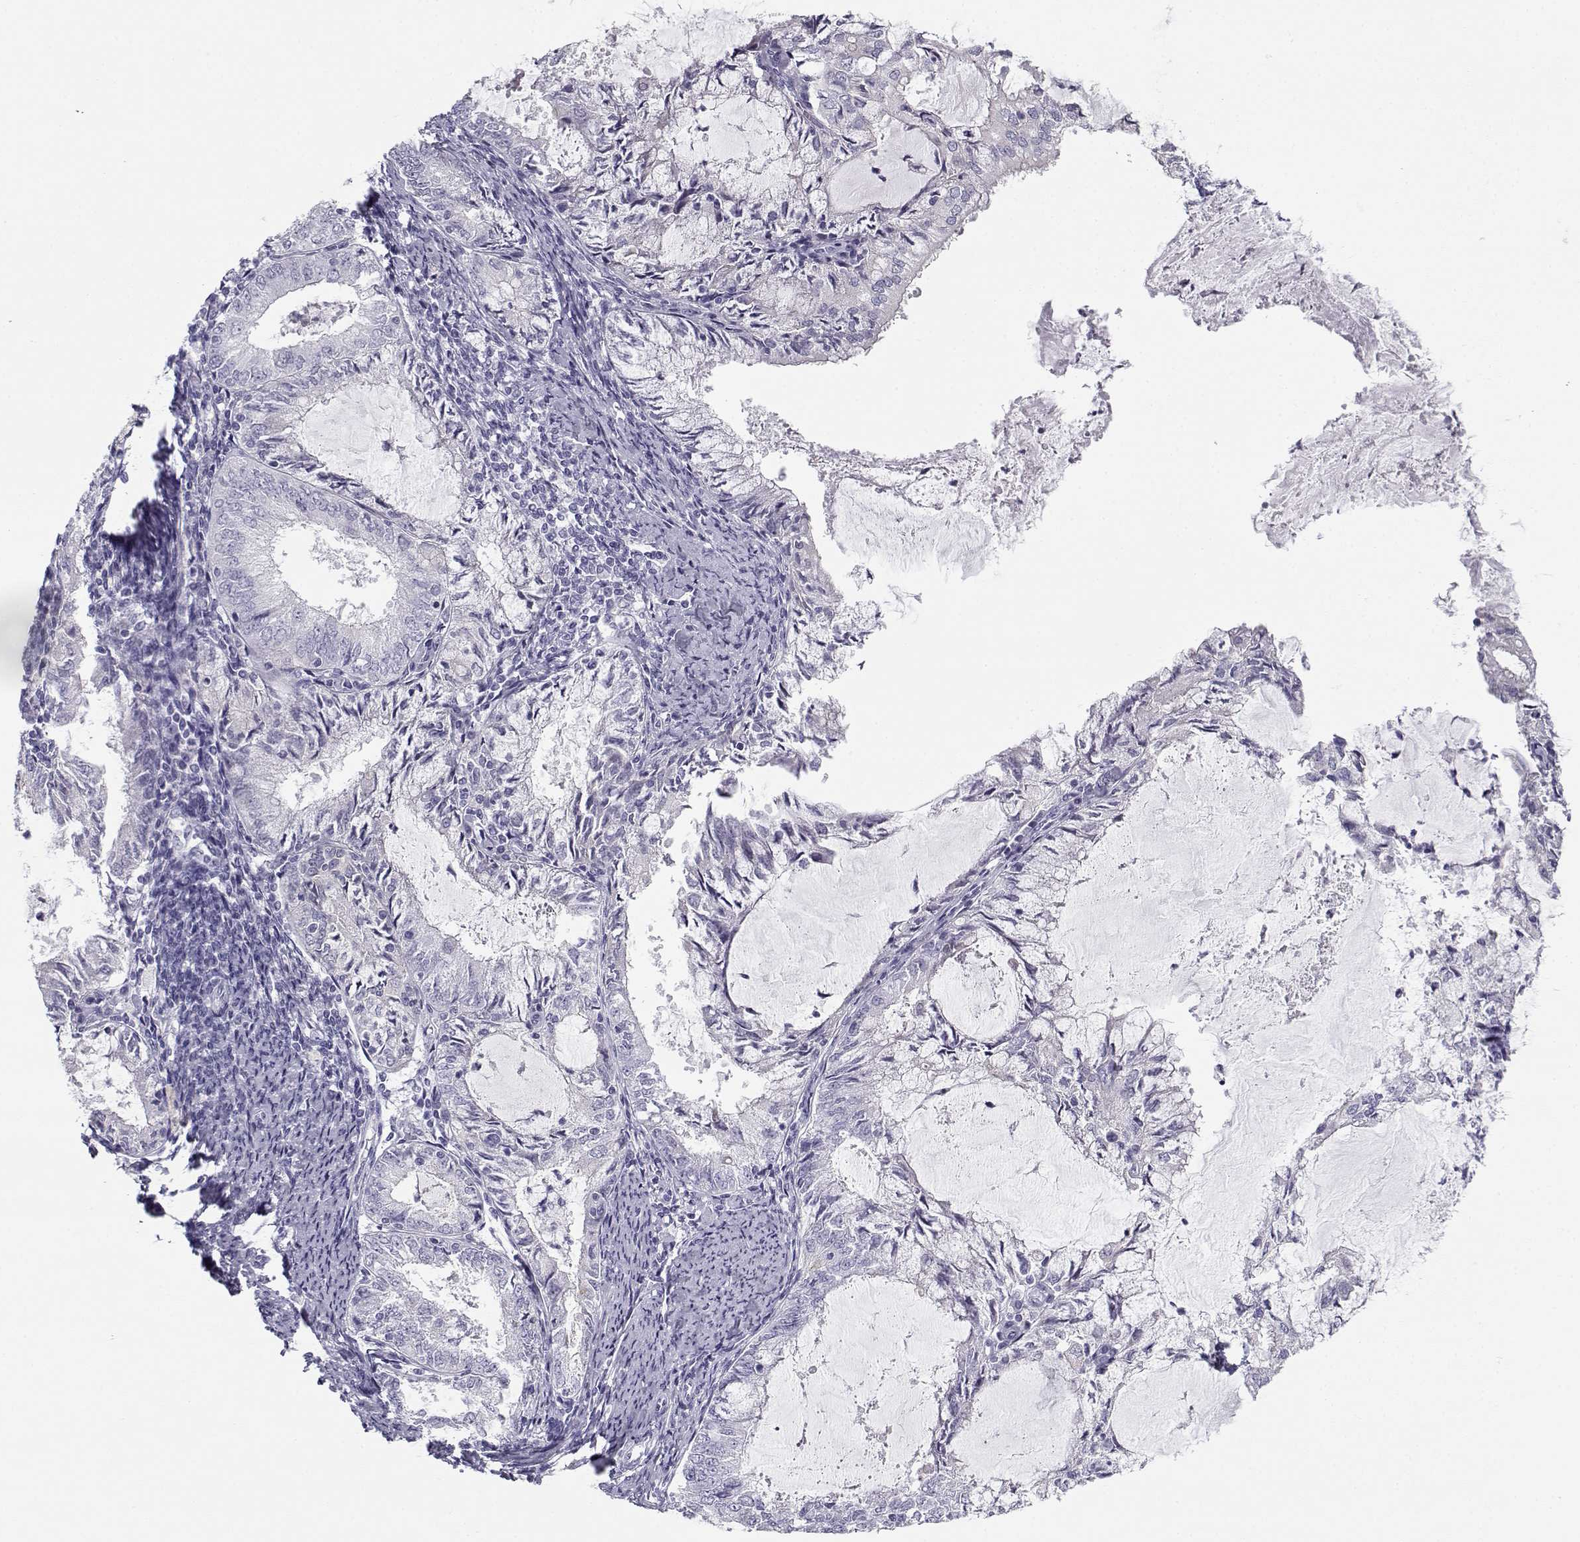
{"staining": {"intensity": "negative", "quantity": "none", "location": "none"}, "tissue": "endometrial cancer", "cell_type": "Tumor cells", "image_type": "cancer", "snomed": [{"axis": "morphology", "description": "Adenocarcinoma, NOS"}, {"axis": "topography", "description": "Endometrium"}], "caption": "Tumor cells show no significant expression in endometrial cancer (adenocarcinoma).", "gene": "CREB3L3", "patient": {"sex": "female", "age": 57}}